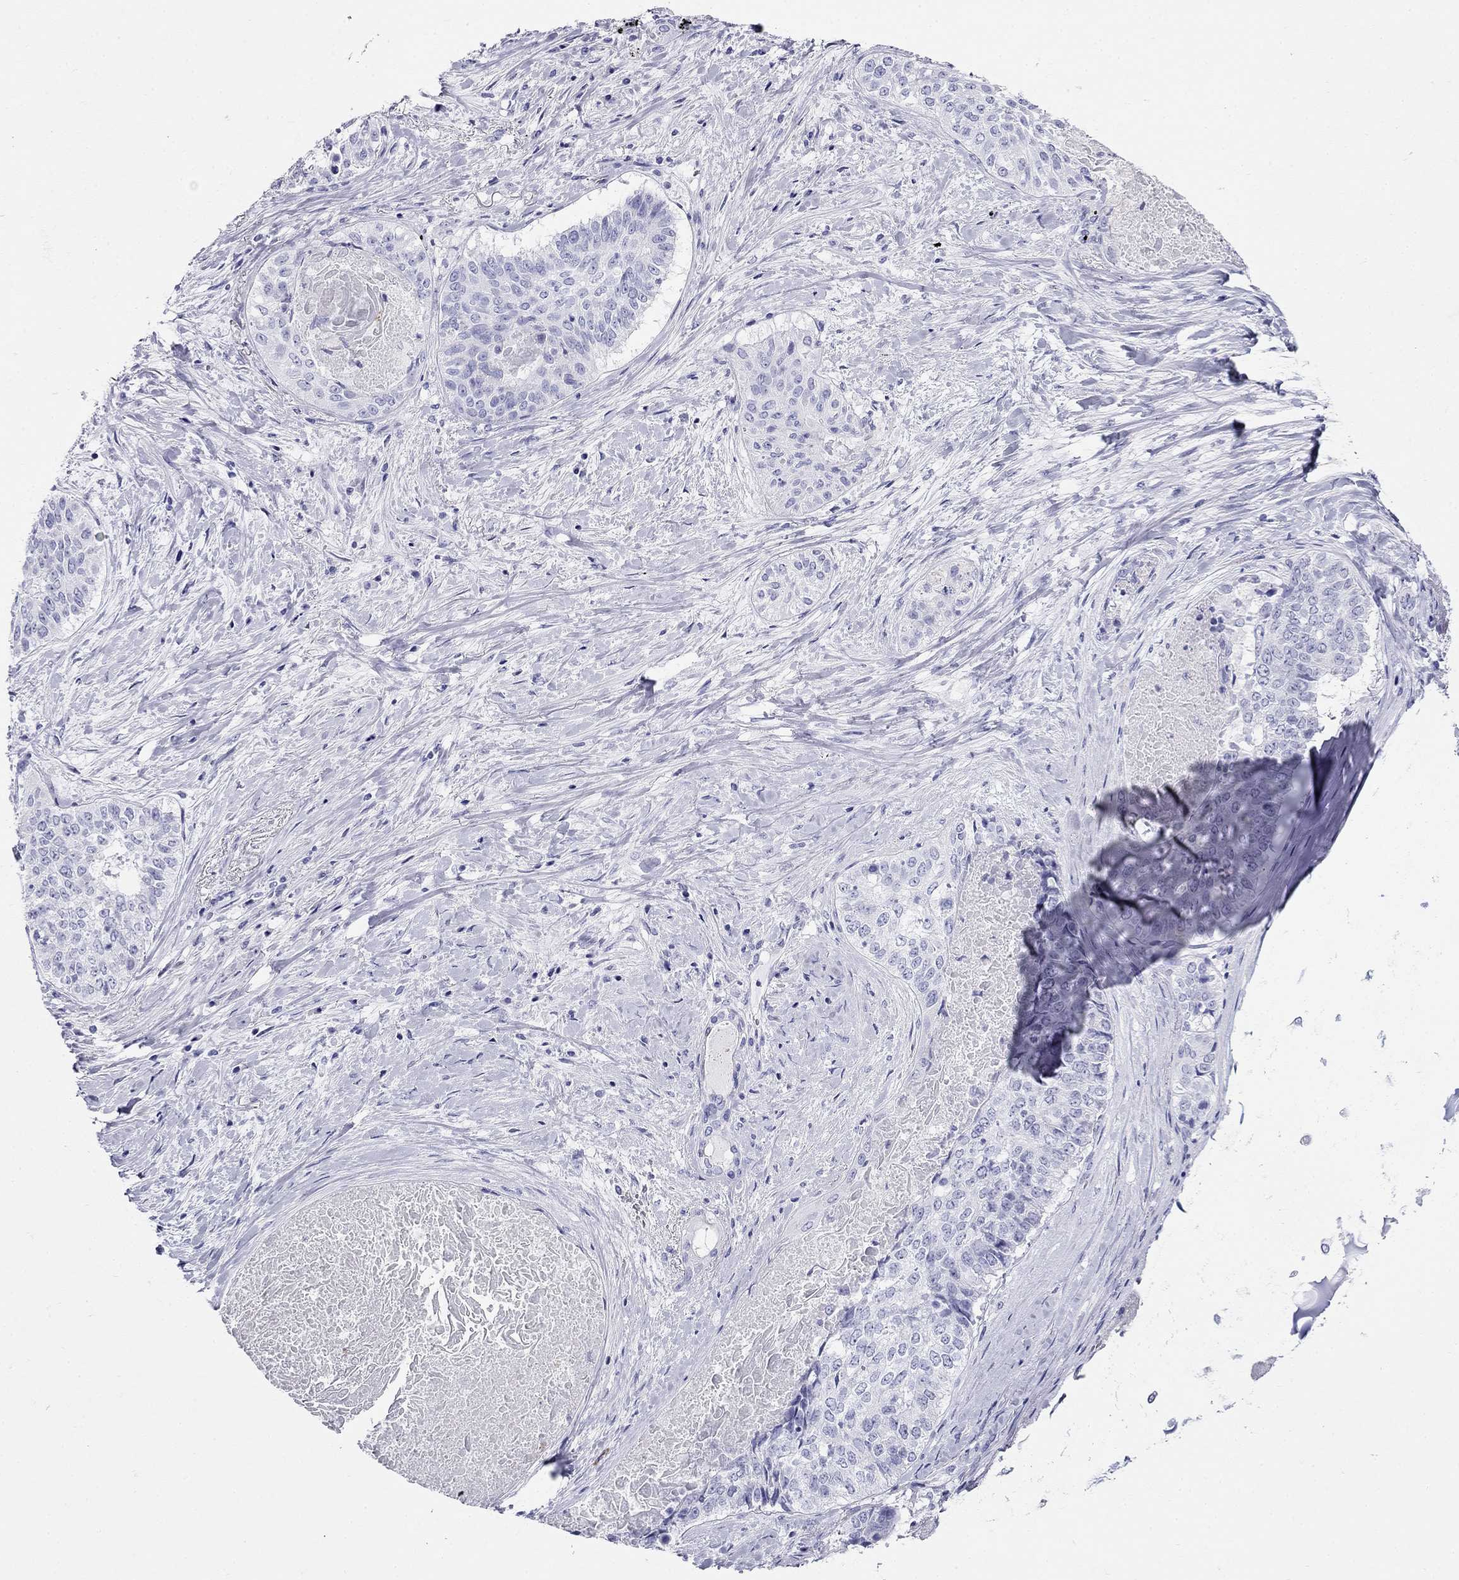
{"staining": {"intensity": "negative", "quantity": "none", "location": "none"}, "tissue": "lung cancer", "cell_type": "Tumor cells", "image_type": "cancer", "snomed": [{"axis": "morphology", "description": "Squamous cell carcinoma, NOS"}, {"axis": "topography", "description": "Lung"}], "caption": "Lung squamous cell carcinoma stained for a protein using IHC shows no staining tumor cells.", "gene": "PPP1R36", "patient": {"sex": "male", "age": 64}}